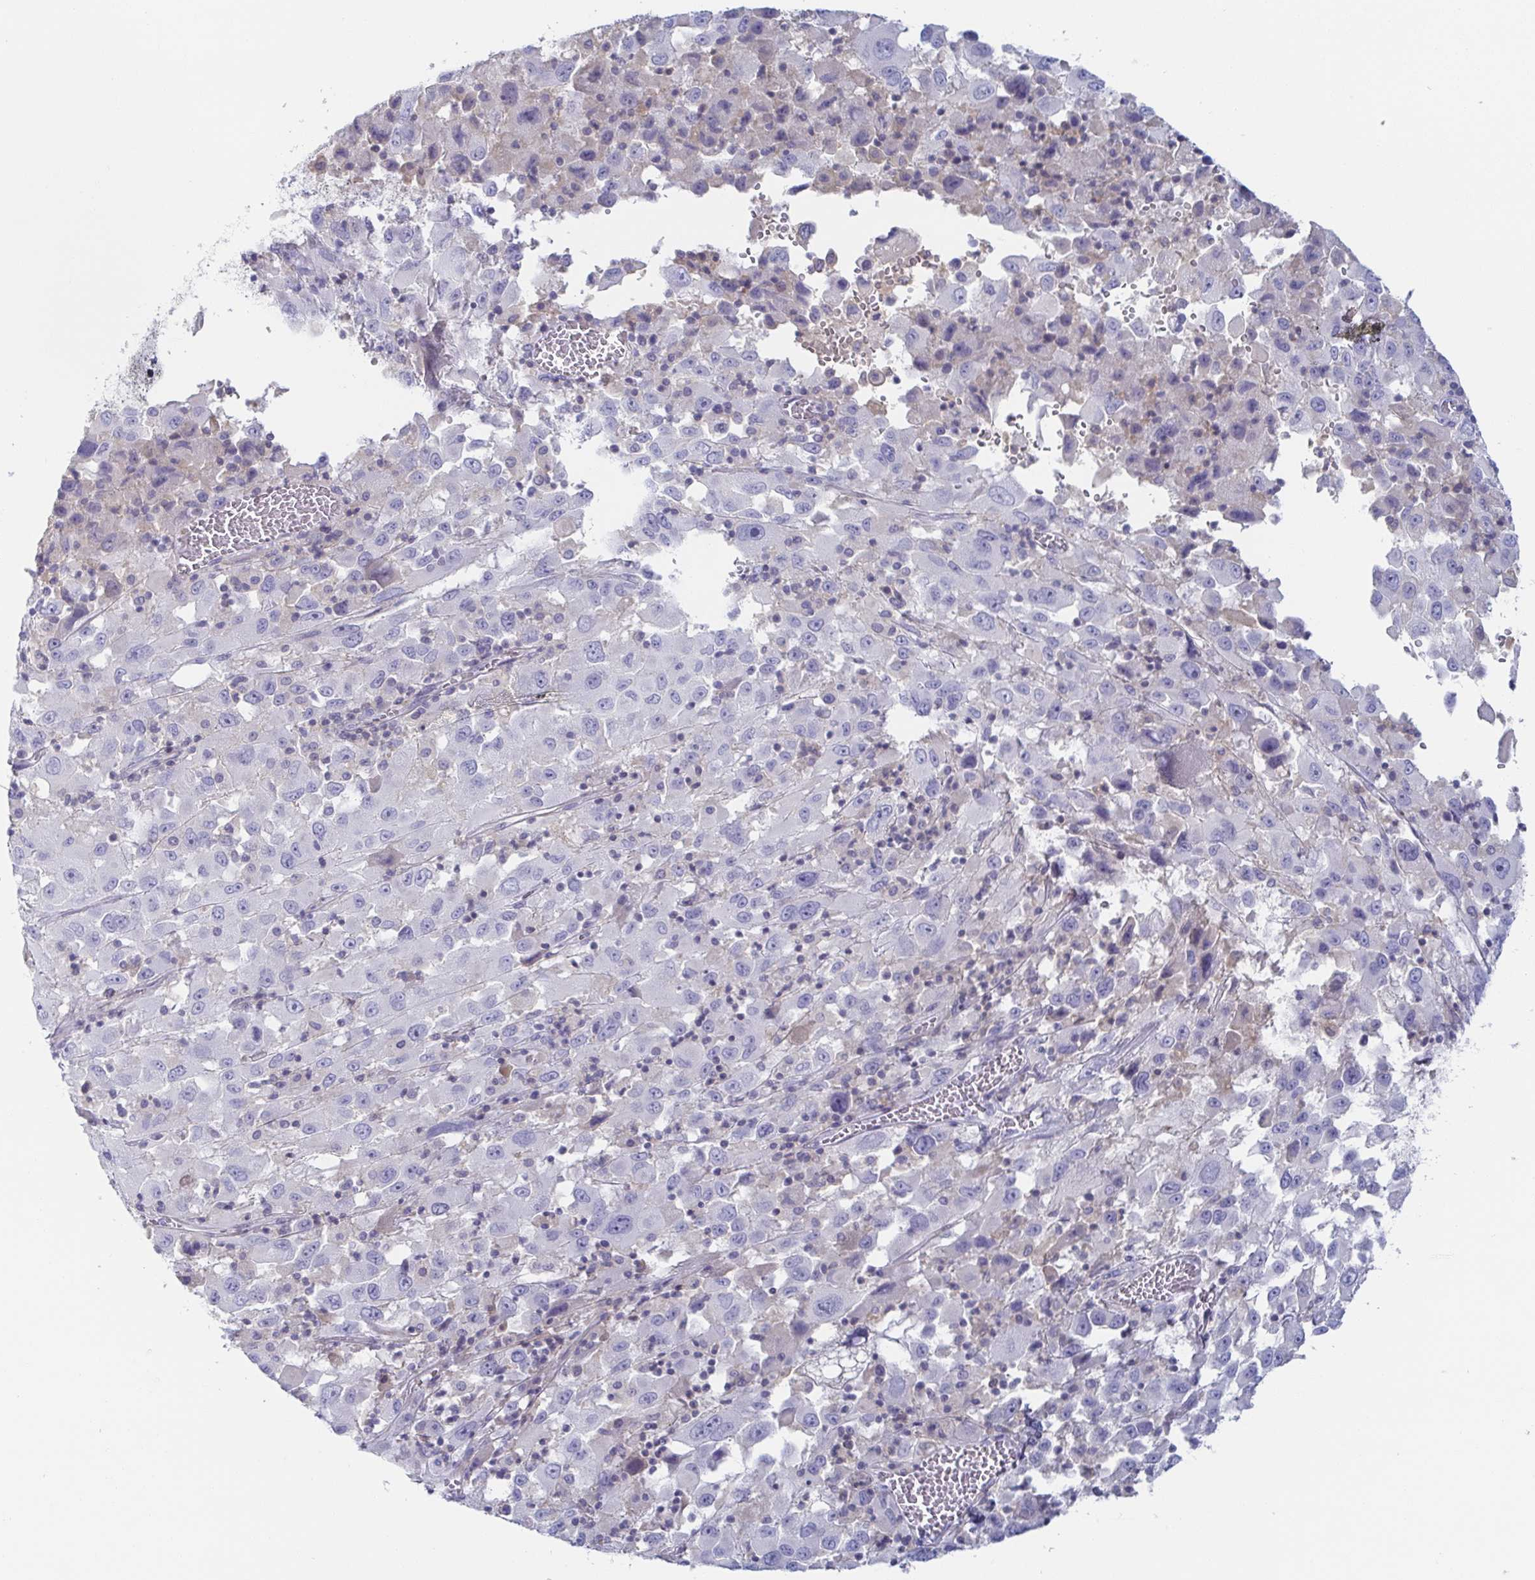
{"staining": {"intensity": "negative", "quantity": "none", "location": "none"}, "tissue": "melanoma", "cell_type": "Tumor cells", "image_type": "cancer", "snomed": [{"axis": "morphology", "description": "Malignant melanoma, Metastatic site"}, {"axis": "topography", "description": "Soft tissue"}], "caption": "Immunohistochemistry (IHC) image of neoplastic tissue: malignant melanoma (metastatic site) stained with DAB exhibits no significant protein positivity in tumor cells.", "gene": "RHOV", "patient": {"sex": "male", "age": 50}}